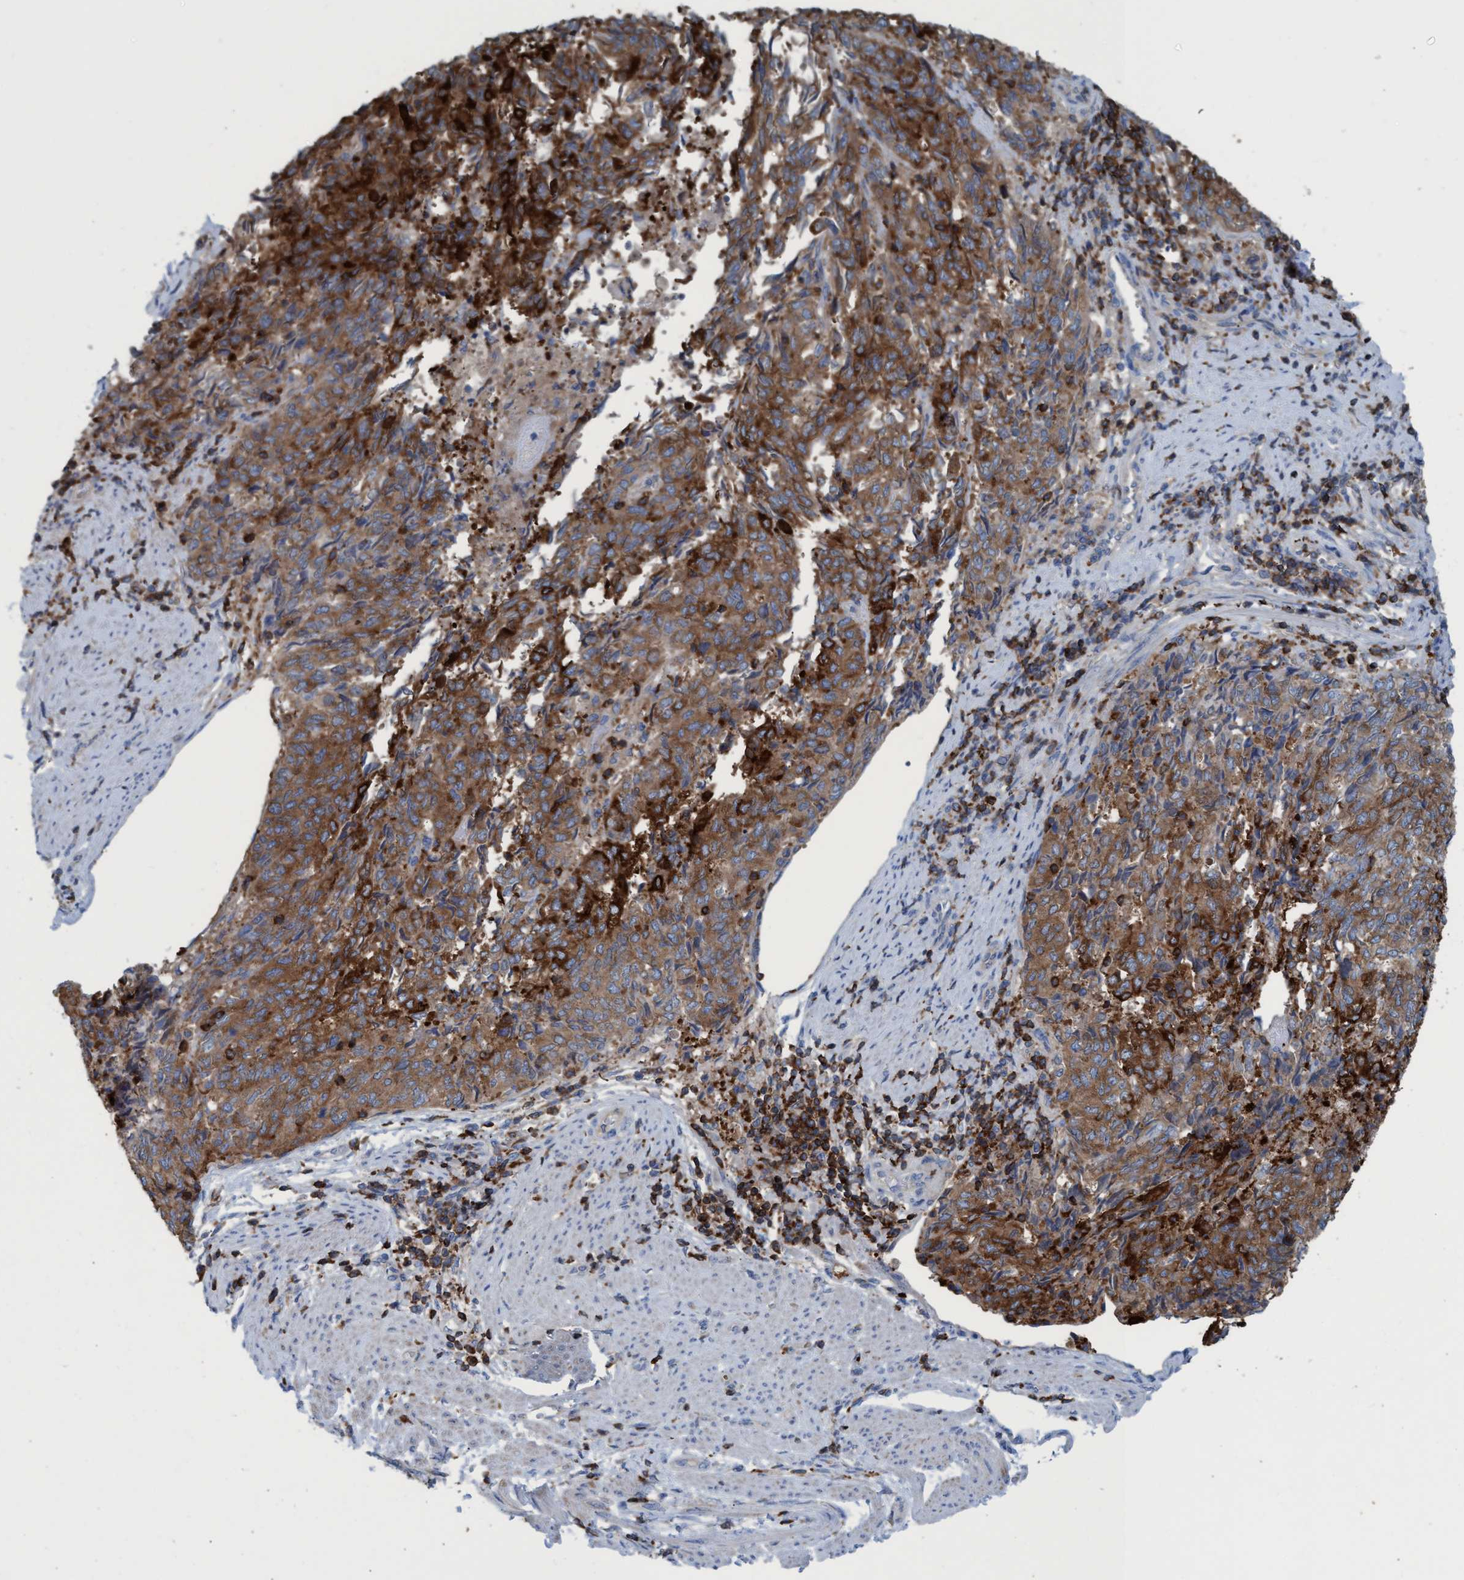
{"staining": {"intensity": "strong", "quantity": ">75%", "location": "cytoplasmic/membranous"}, "tissue": "endometrial cancer", "cell_type": "Tumor cells", "image_type": "cancer", "snomed": [{"axis": "morphology", "description": "Adenocarcinoma, NOS"}, {"axis": "topography", "description": "Endometrium"}], "caption": "This photomicrograph shows IHC staining of human adenocarcinoma (endometrial), with high strong cytoplasmic/membranous staining in about >75% of tumor cells.", "gene": "EZR", "patient": {"sex": "female", "age": 80}}